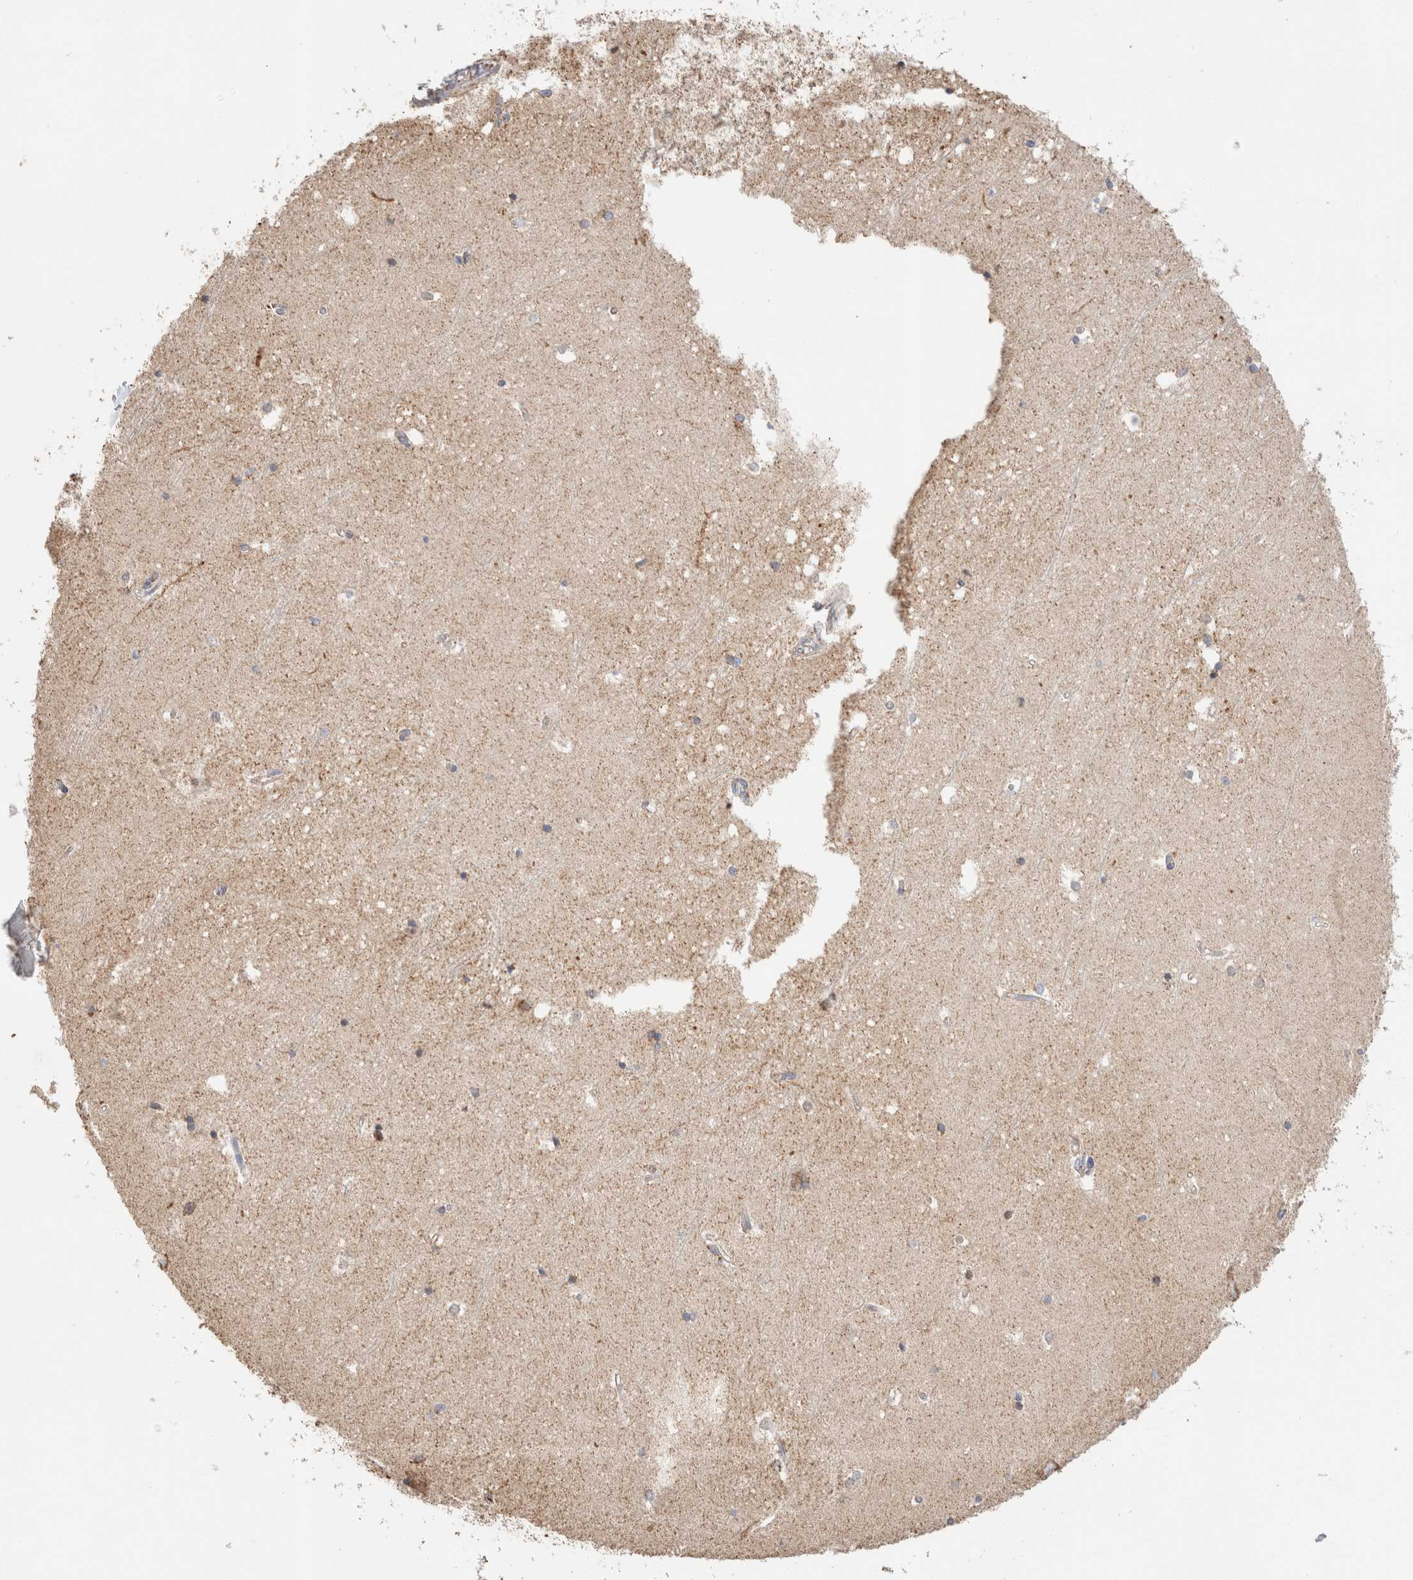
{"staining": {"intensity": "moderate", "quantity": "<25%", "location": "cytoplasmic/membranous,nuclear"}, "tissue": "hippocampus", "cell_type": "Glial cells", "image_type": "normal", "snomed": [{"axis": "morphology", "description": "Normal tissue, NOS"}, {"axis": "topography", "description": "Hippocampus"}], "caption": "IHC image of unremarkable human hippocampus stained for a protein (brown), which demonstrates low levels of moderate cytoplasmic/membranous,nuclear staining in about <25% of glial cells.", "gene": "C1QBP", "patient": {"sex": "male", "age": 45}}